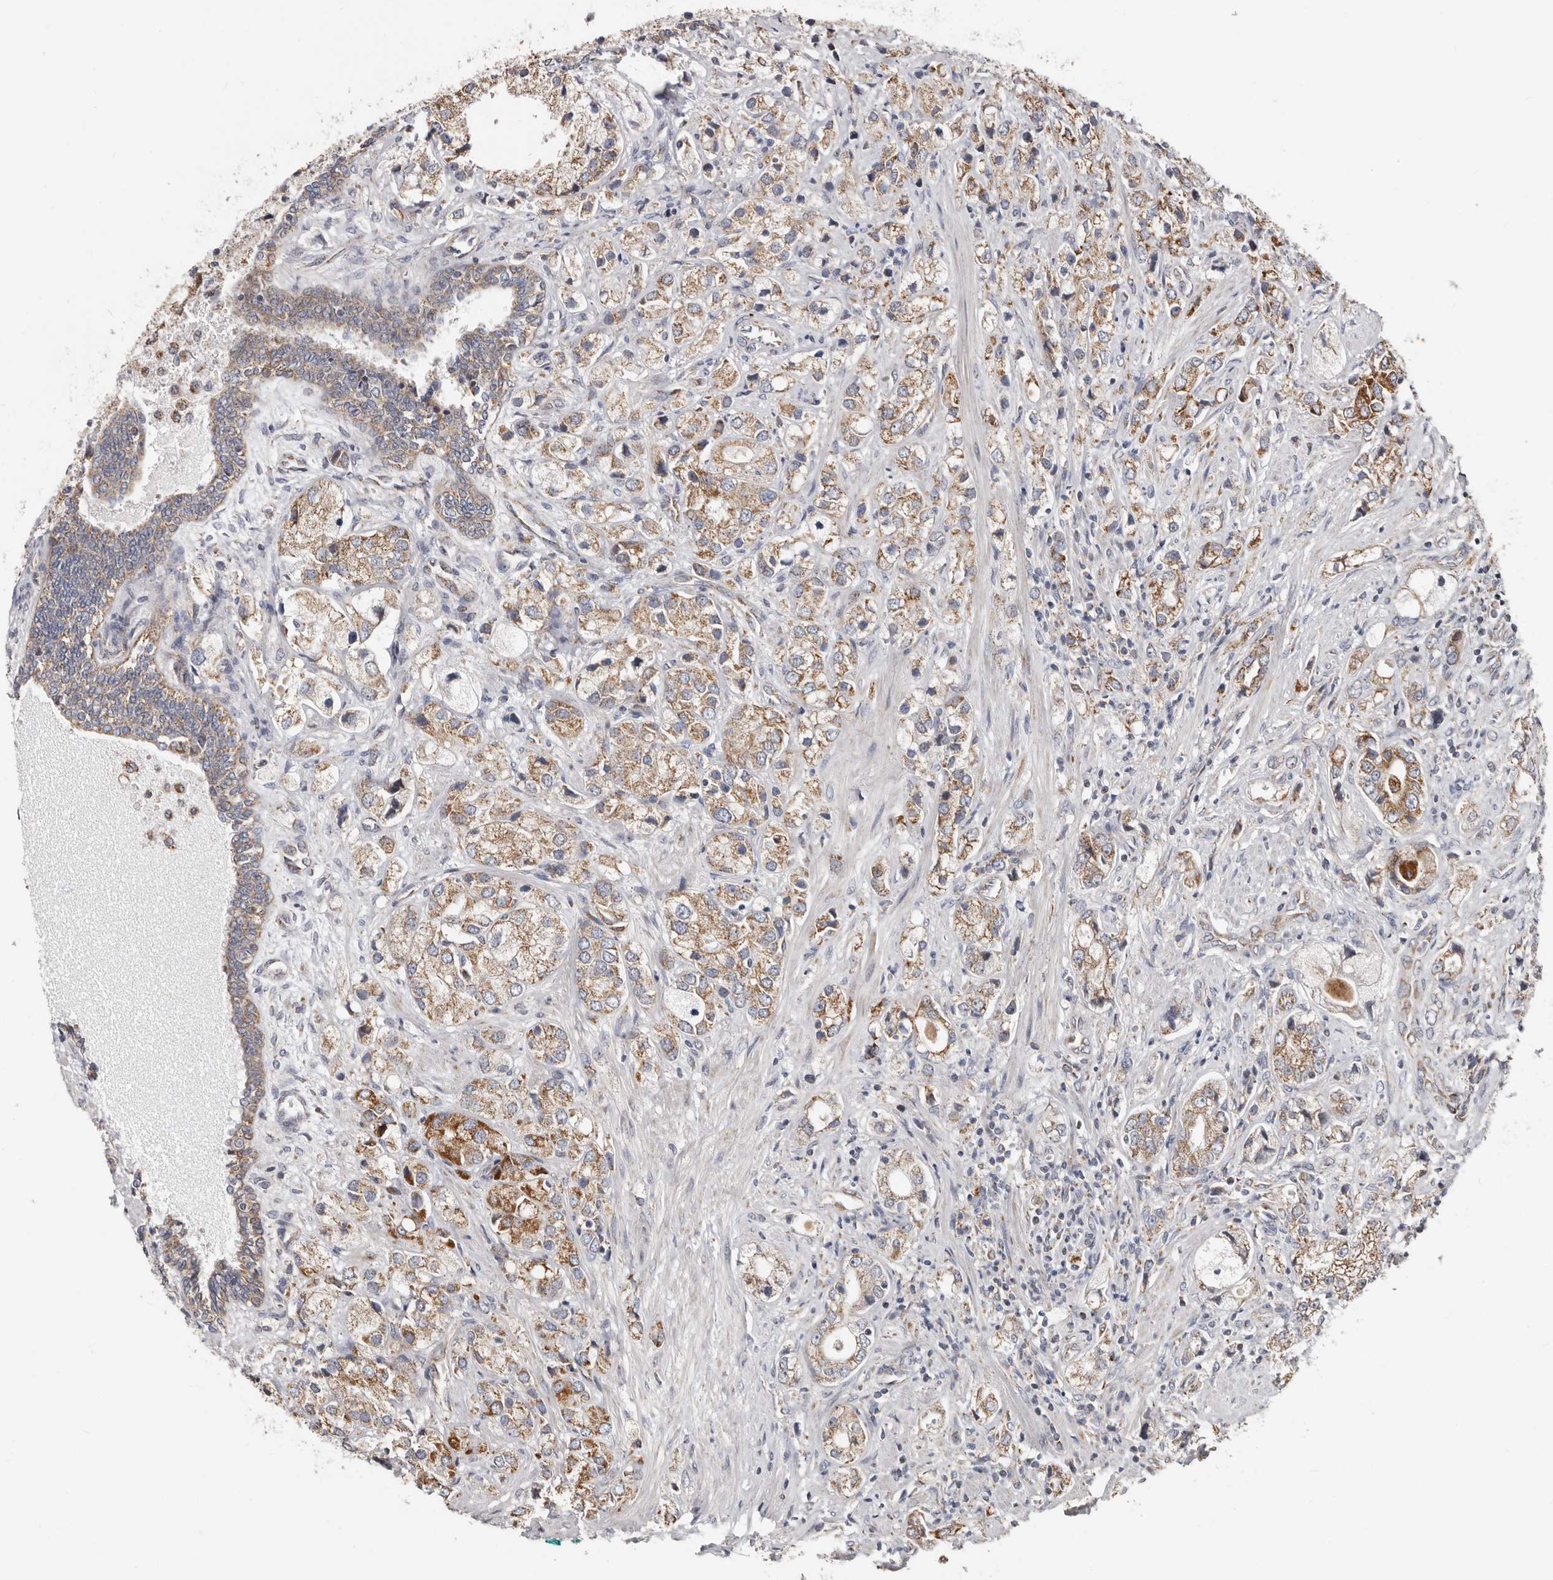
{"staining": {"intensity": "weak", "quantity": ">75%", "location": "cytoplasmic/membranous"}, "tissue": "prostate cancer", "cell_type": "Tumor cells", "image_type": "cancer", "snomed": [{"axis": "morphology", "description": "Adenocarcinoma, High grade"}, {"axis": "topography", "description": "Prostate"}], "caption": "Immunohistochemistry photomicrograph of neoplastic tissue: human high-grade adenocarcinoma (prostate) stained using immunohistochemistry exhibits low levels of weak protein expression localized specifically in the cytoplasmic/membranous of tumor cells, appearing as a cytoplasmic/membranous brown color.", "gene": "MRPL18", "patient": {"sex": "male", "age": 50}}